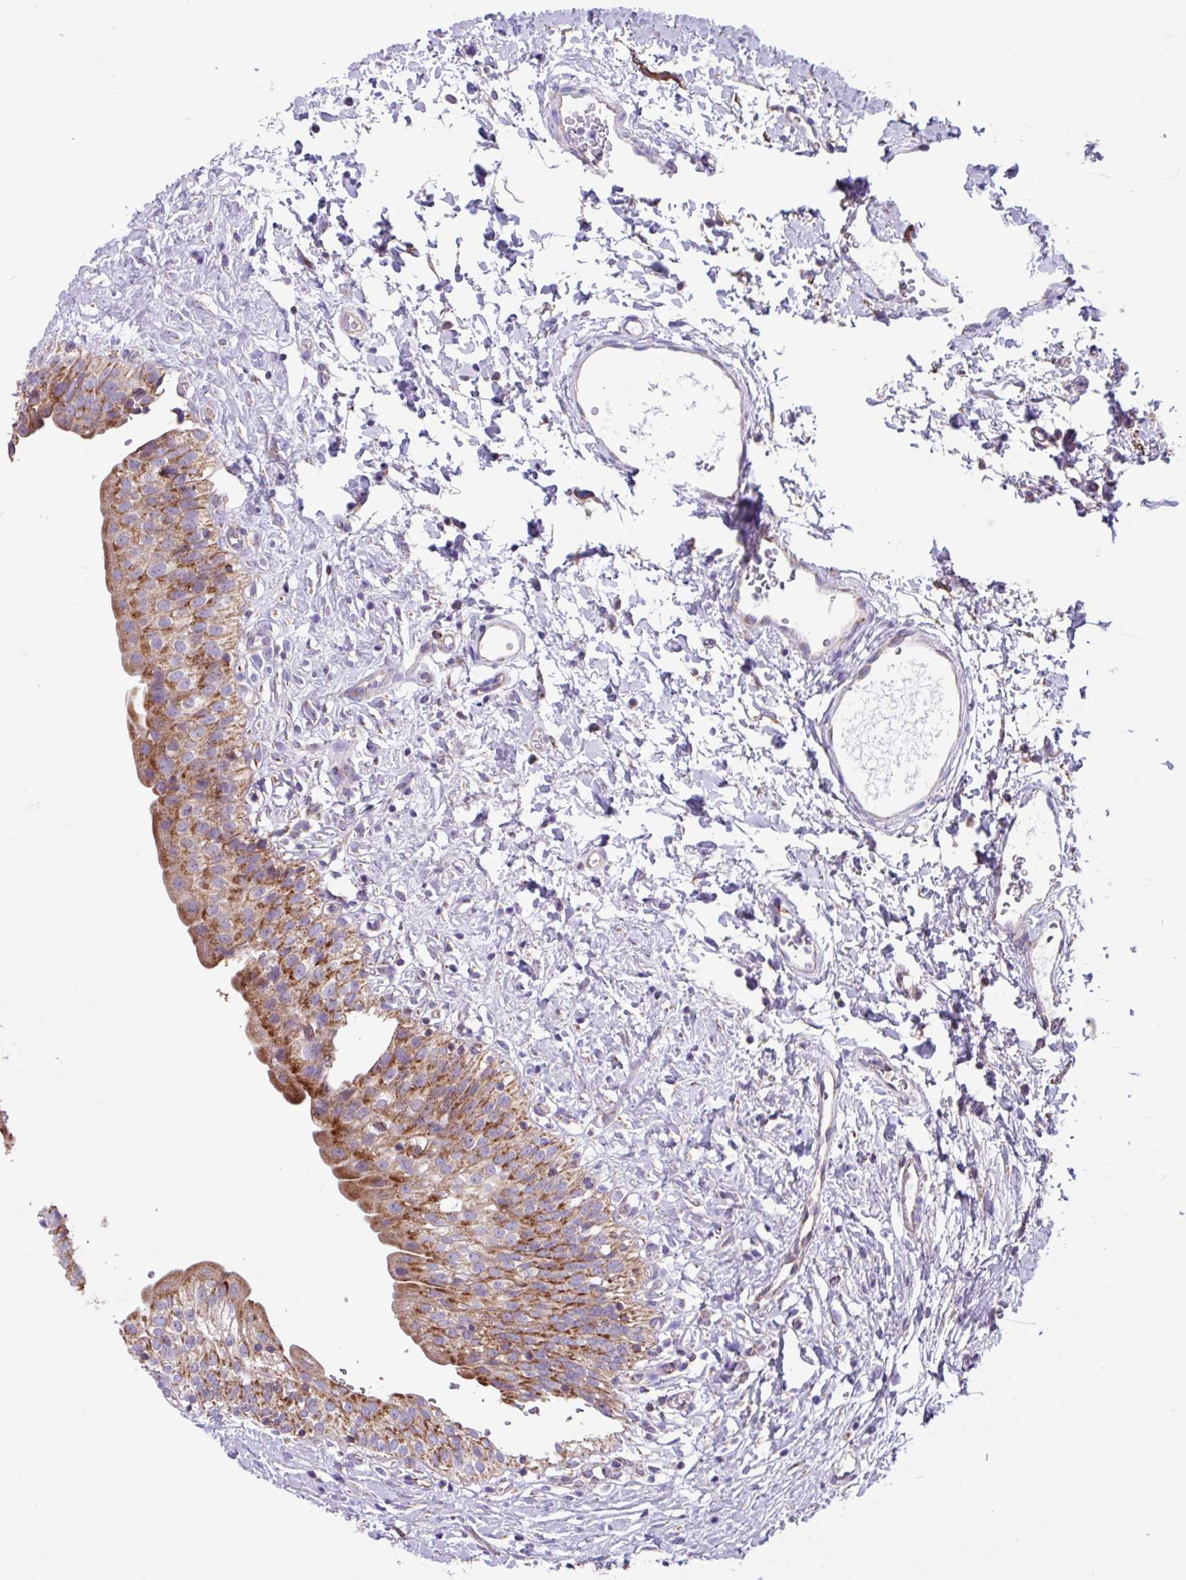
{"staining": {"intensity": "moderate", "quantity": ">75%", "location": "cytoplasmic/membranous"}, "tissue": "urinary bladder", "cell_type": "Urothelial cells", "image_type": "normal", "snomed": [{"axis": "morphology", "description": "Normal tissue, NOS"}, {"axis": "topography", "description": "Urinary bladder"}], "caption": "A micrograph of urinary bladder stained for a protein reveals moderate cytoplasmic/membranous brown staining in urothelial cells. (Brightfield microscopy of DAB IHC at high magnification).", "gene": "OTULIN", "patient": {"sex": "male", "age": 51}}